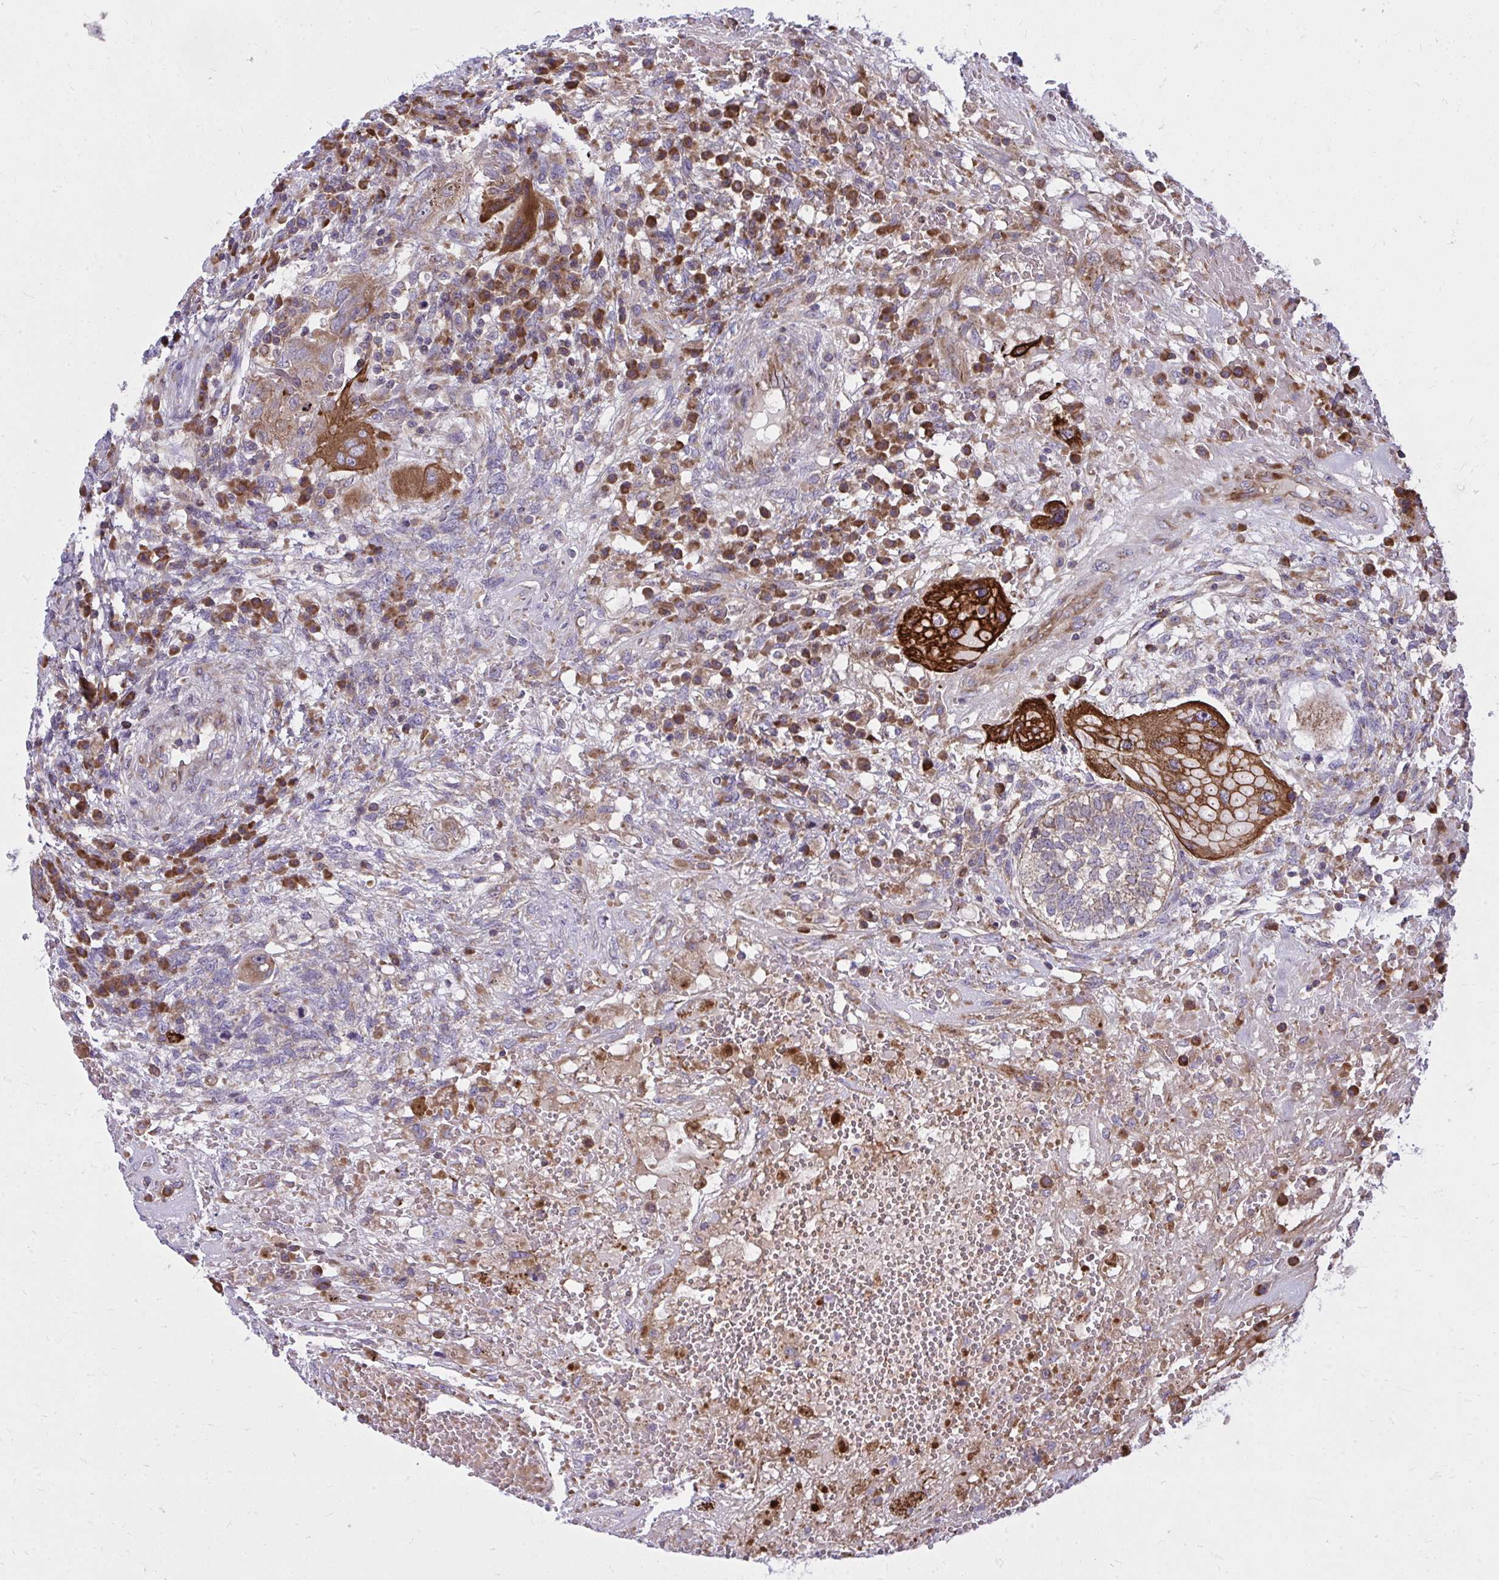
{"staining": {"intensity": "strong", "quantity": ">75%", "location": "cytoplasmic/membranous"}, "tissue": "testis cancer", "cell_type": "Tumor cells", "image_type": "cancer", "snomed": [{"axis": "morphology", "description": "Carcinoma, Embryonal, NOS"}, {"axis": "topography", "description": "Testis"}], "caption": "IHC histopathology image of embryonal carcinoma (testis) stained for a protein (brown), which exhibits high levels of strong cytoplasmic/membranous staining in about >75% of tumor cells.", "gene": "GFPT2", "patient": {"sex": "male", "age": 26}}